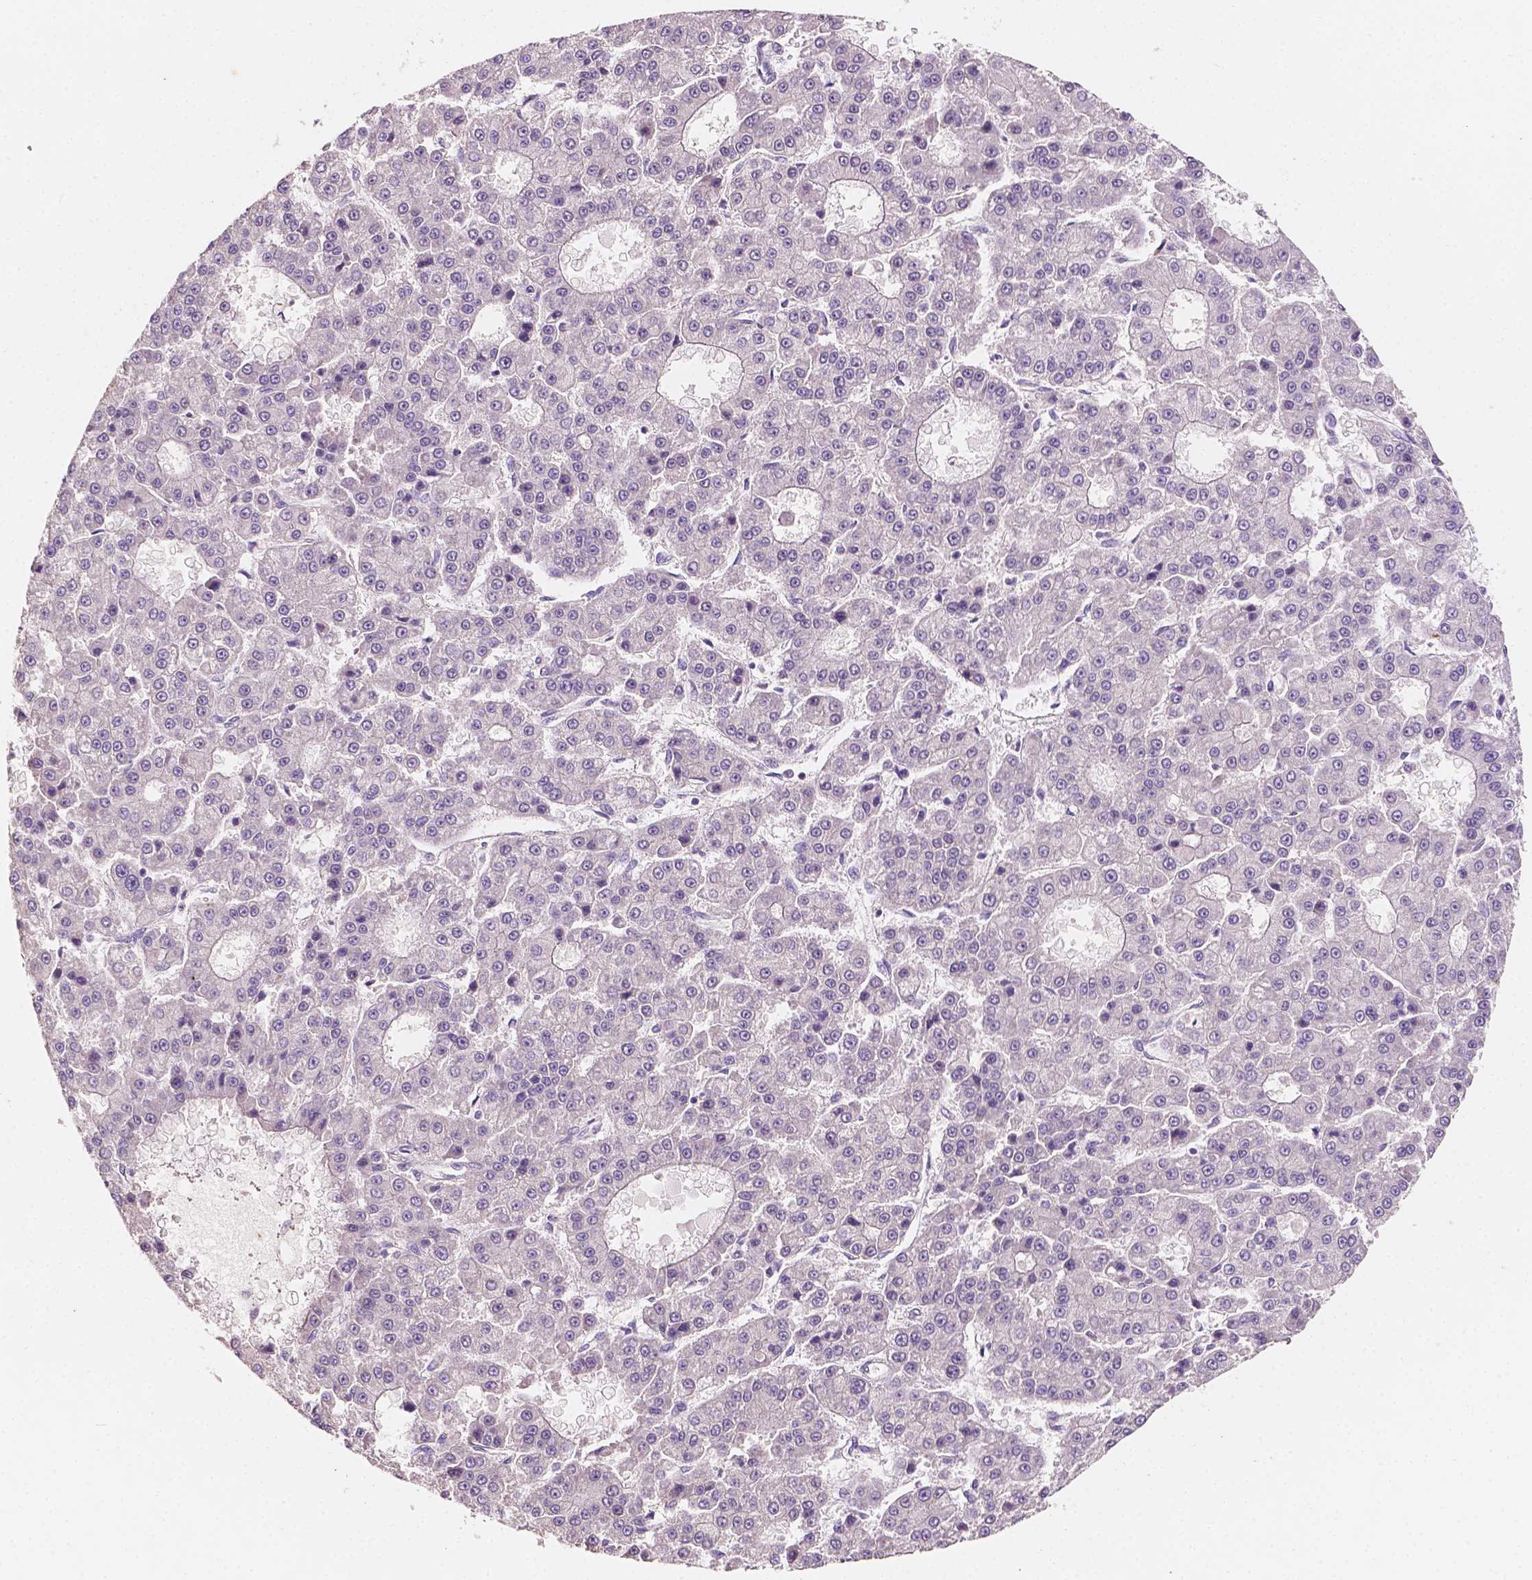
{"staining": {"intensity": "negative", "quantity": "none", "location": "none"}, "tissue": "liver cancer", "cell_type": "Tumor cells", "image_type": "cancer", "snomed": [{"axis": "morphology", "description": "Carcinoma, Hepatocellular, NOS"}, {"axis": "topography", "description": "Liver"}], "caption": "The micrograph reveals no significant expression in tumor cells of liver hepatocellular carcinoma. (DAB (3,3'-diaminobenzidine) immunohistochemistry with hematoxylin counter stain).", "gene": "SIRT2", "patient": {"sex": "male", "age": 70}}